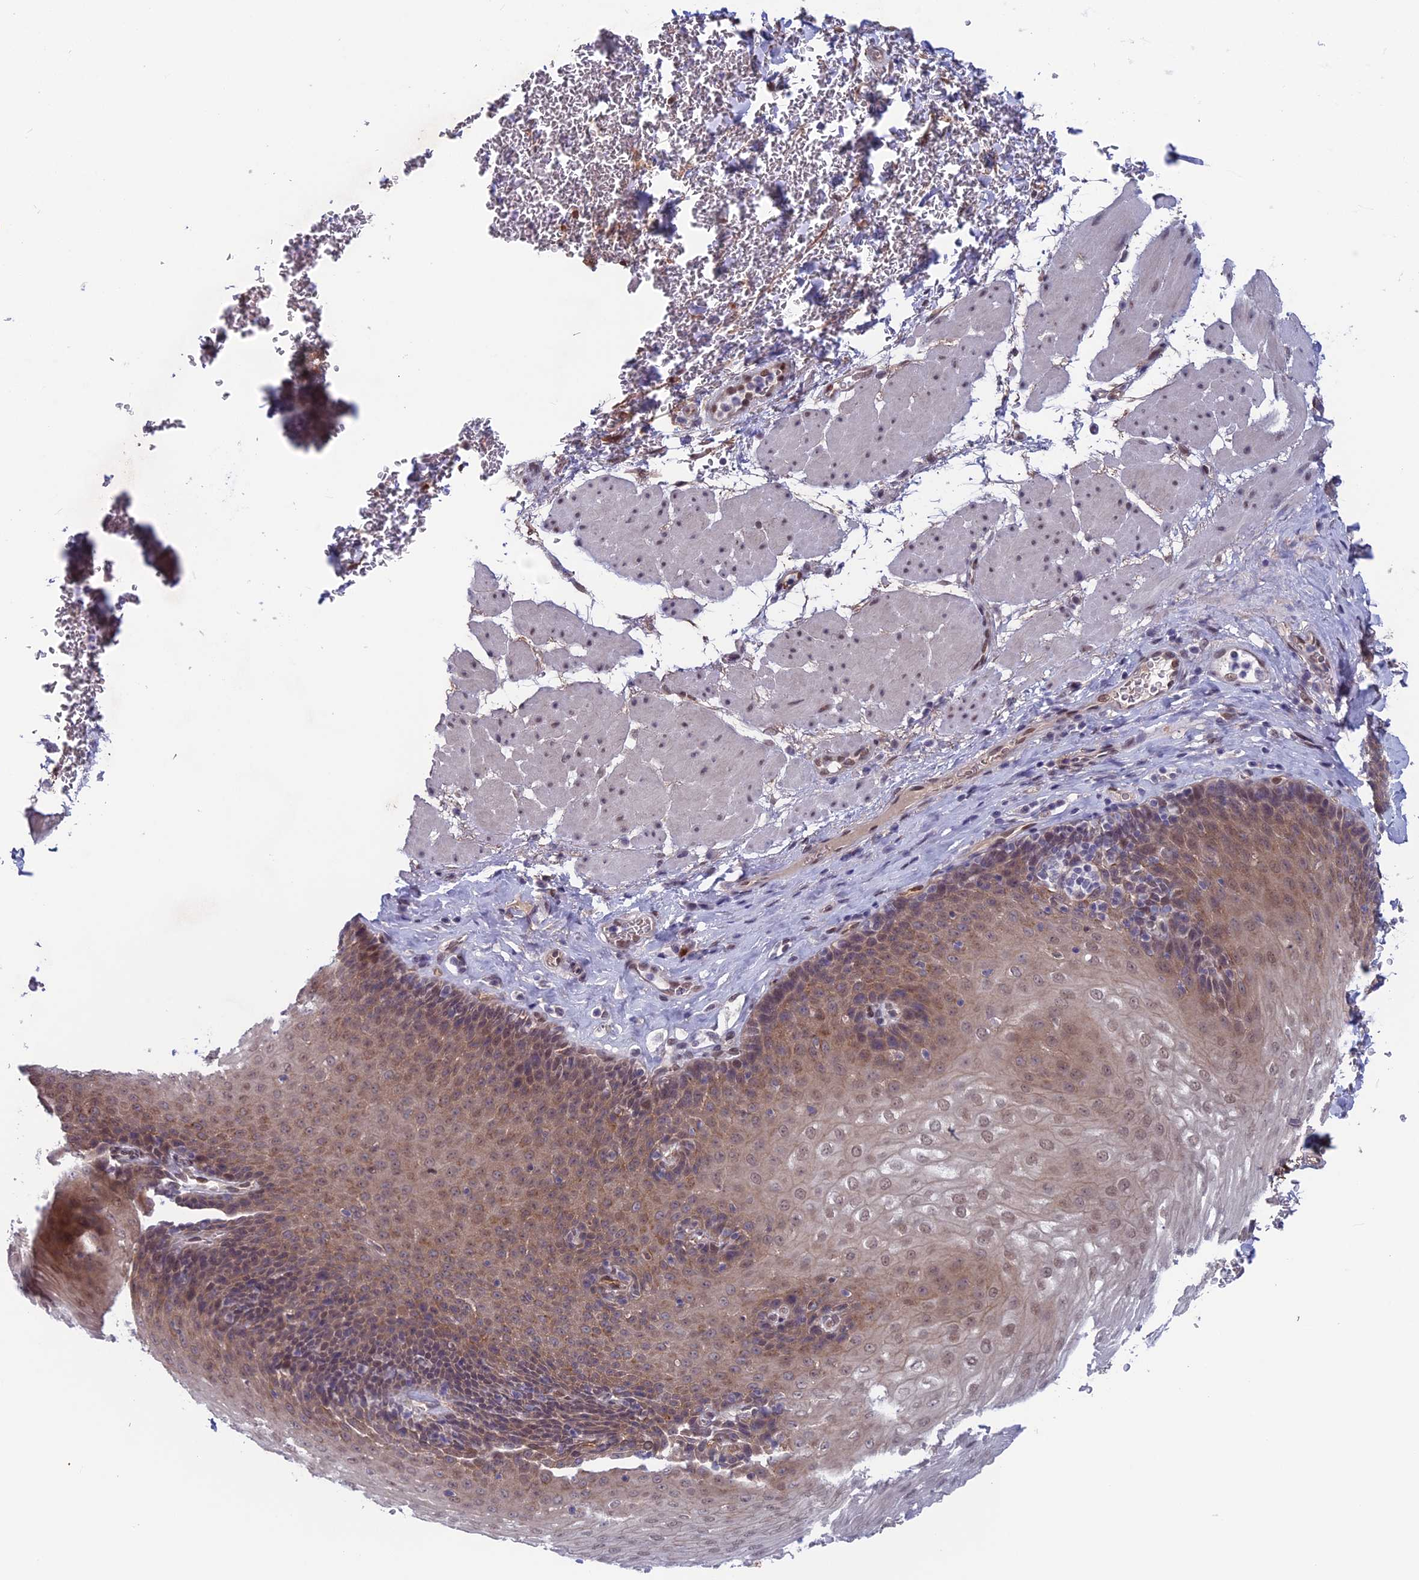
{"staining": {"intensity": "moderate", "quantity": "25%-75%", "location": "cytoplasmic/membranous,nuclear"}, "tissue": "esophagus", "cell_type": "Squamous epithelial cells", "image_type": "normal", "snomed": [{"axis": "morphology", "description": "Normal tissue, NOS"}, {"axis": "topography", "description": "Esophagus"}], "caption": "Human esophagus stained with a brown dye demonstrates moderate cytoplasmic/membranous,nuclear positive positivity in about 25%-75% of squamous epithelial cells.", "gene": "FKBPL", "patient": {"sex": "female", "age": 66}}